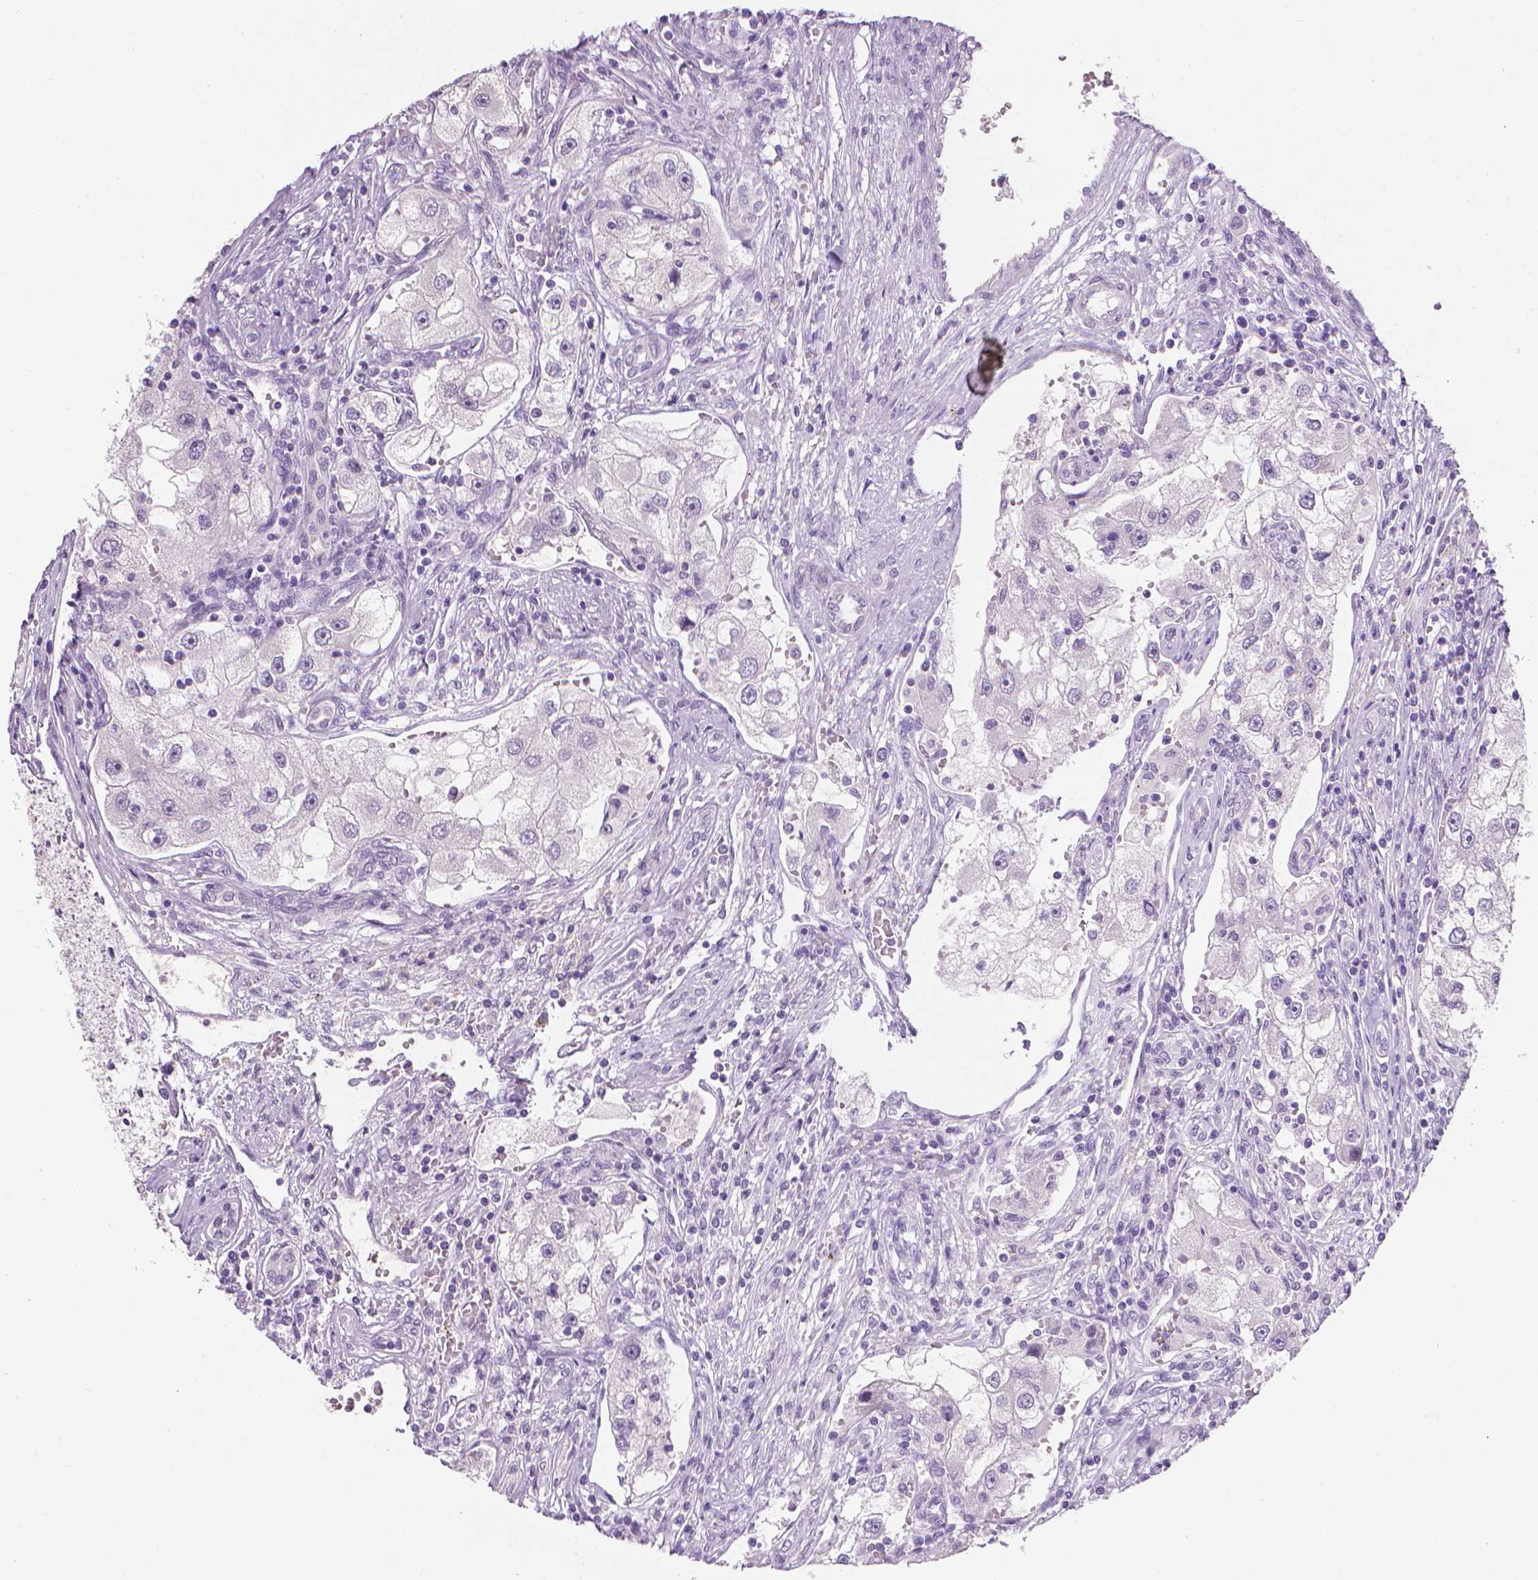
{"staining": {"intensity": "negative", "quantity": "none", "location": "none"}, "tissue": "renal cancer", "cell_type": "Tumor cells", "image_type": "cancer", "snomed": [{"axis": "morphology", "description": "Adenocarcinoma, NOS"}, {"axis": "topography", "description": "Kidney"}], "caption": "There is no significant expression in tumor cells of renal adenocarcinoma.", "gene": "FASN", "patient": {"sex": "male", "age": 63}}